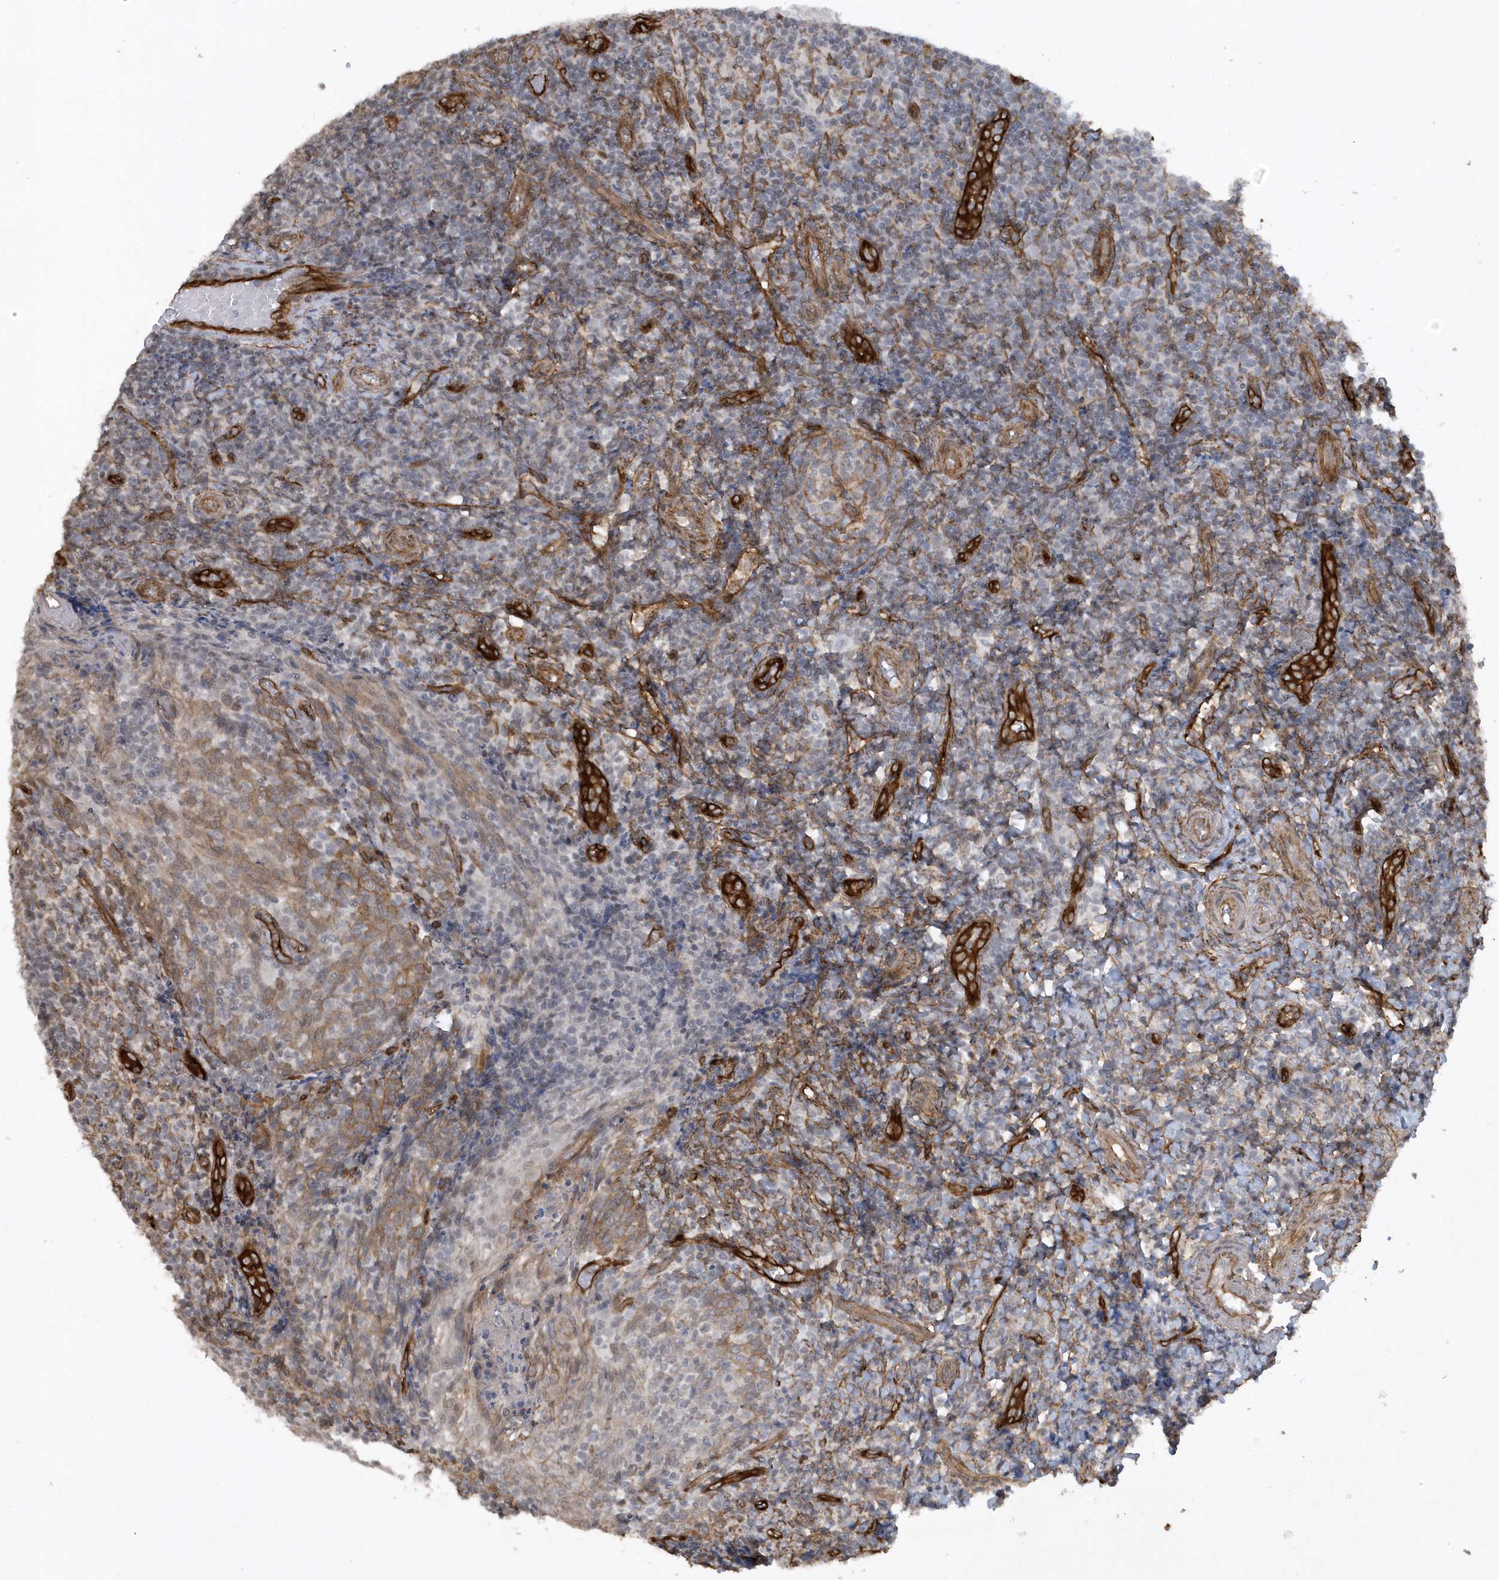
{"staining": {"intensity": "moderate", "quantity": "<25%", "location": "cytoplasmic/membranous"}, "tissue": "tonsil", "cell_type": "Germinal center cells", "image_type": "normal", "snomed": [{"axis": "morphology", "description": "Normal tissue, NOS"}, {"axis": "topography", "description": "Tonsil"}], "caption": "Human tonsil stained with a brown dye shows moderate cytoplasmic/membranous positive positivity in approximately <25% of germinal center cells.", "gene": "RAI14", "patient": {"sex": "female", "age": 19}}